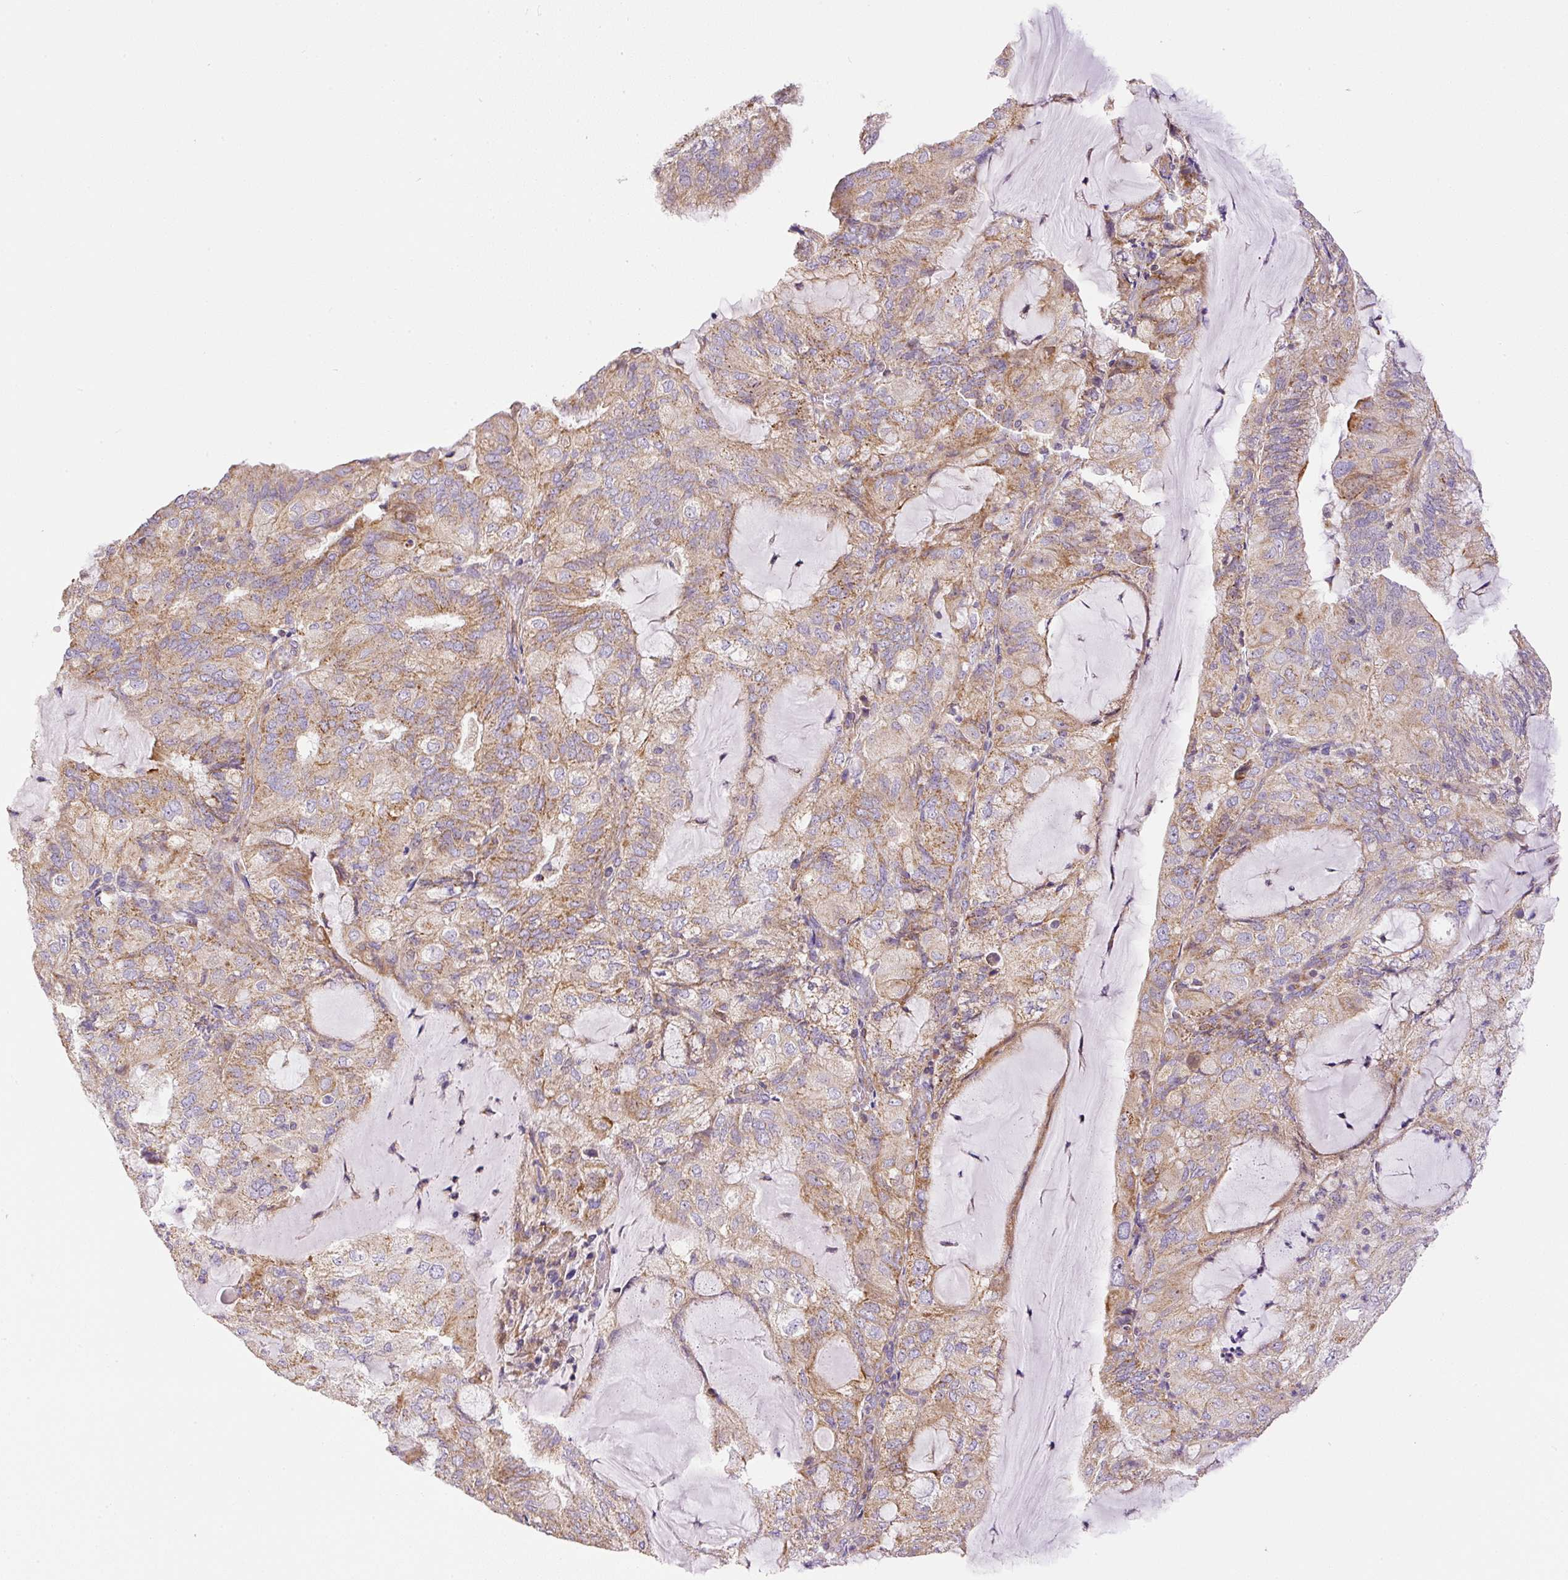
{"staining": {"intensity": "moderate", "quantity": ">75%", "location": "cytoplasmic/membranous"}, "tissue": "endometrial cancer", "cell_type": "Tumor cells", "image_type": "cancer", "snomed": [{"axis": "morphology", "description": "Adenocarcinoma, NOS"}, {"axis": "topography", "description": "Endometrium"}], "caption": "Protein analysis of endometrial adenocarcinoma tissue displays moderate cytoplasmic/membranous staining in approximately >75% of tumor cells. The staining was performed using DAB to visualize the protein expression in brown, while the nuclei were stained in blue with hematoxylin (Magnification: 20x).", "gene": "NDUFAF2", "patient": {"sex": "female", "age": 81}}